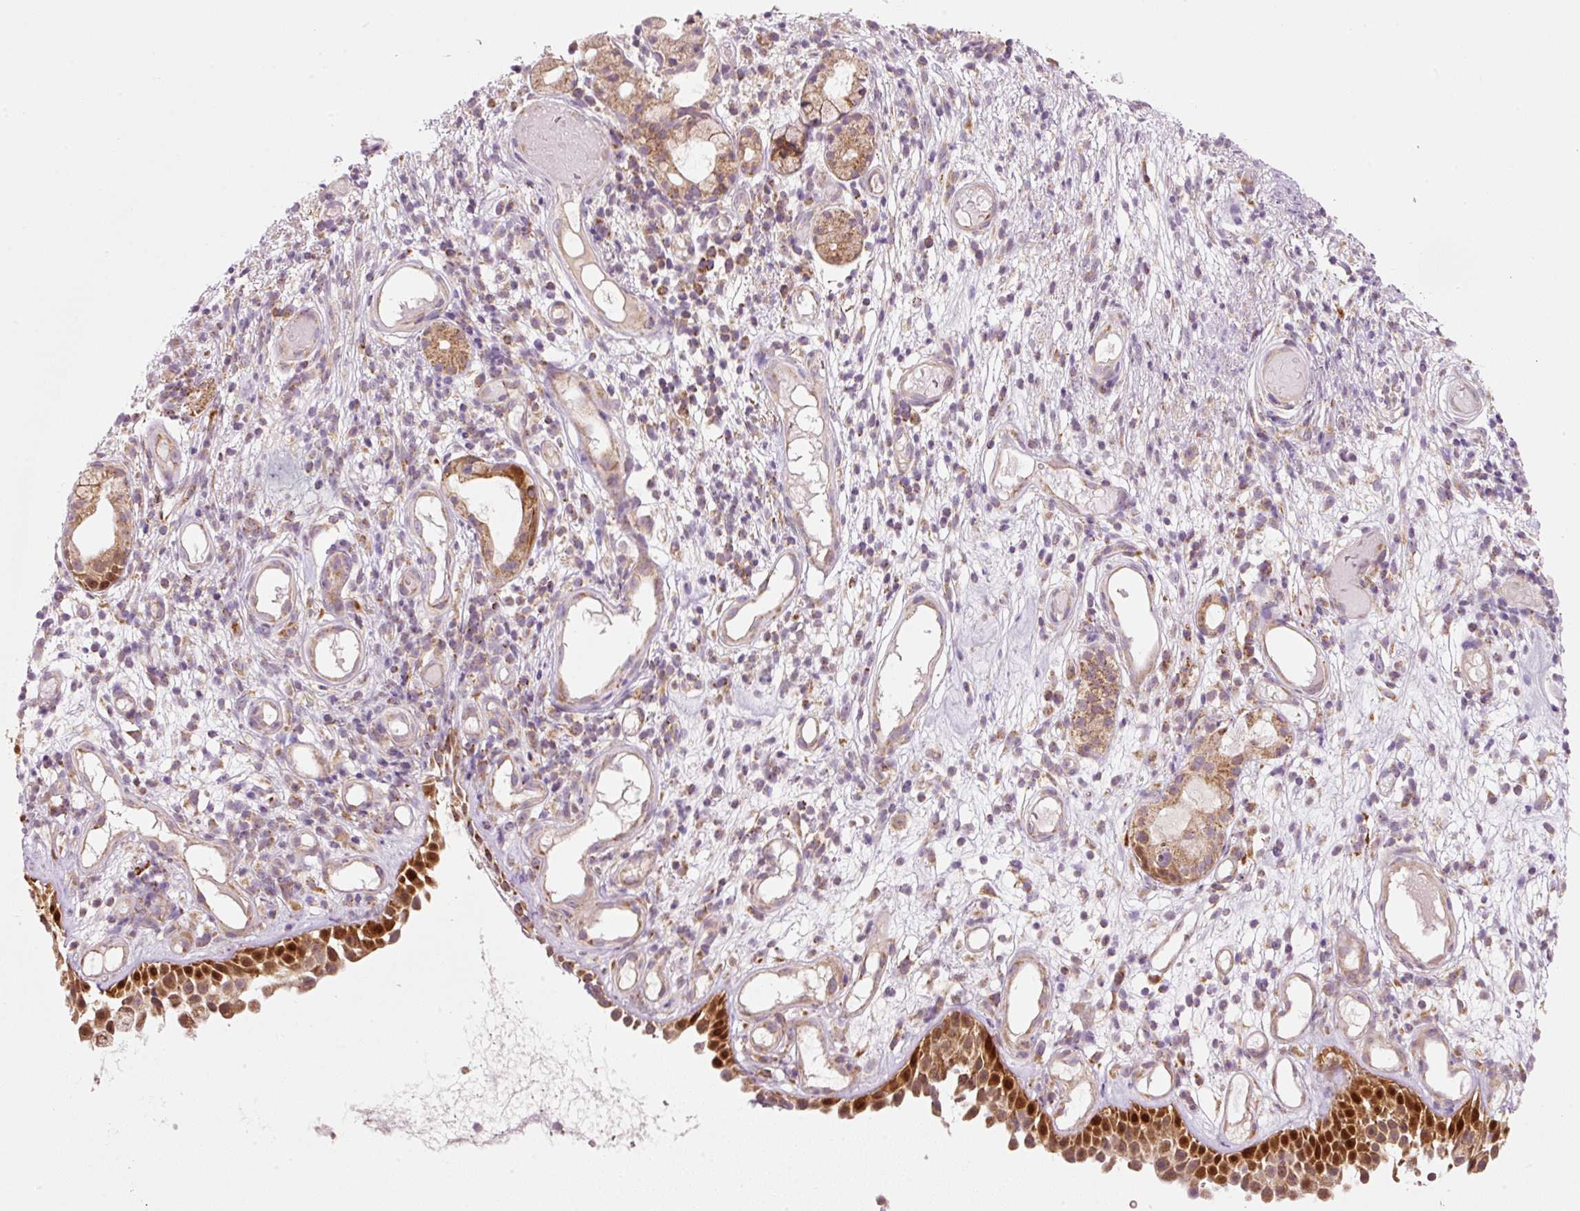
{"staining": {"intensity": "strong", "quantity": ">75%", "location": "cytoplasmic/membranous,nuclear"}, "tissue": "nasopharynx", "cell_type": "Respiratory epithelial cells", "image_type": "normal", "snomed": [{"axis": "morphology", "description": "Normal tissue, NOS"}, {"axis": "morphology", "description": "Inflammation, NOS"}, {"axis": "topography", "description": "Nasopharynx"}], "caption": "An immunohistochemistry histopathology image of benign tissue is shown. Protein staining in brown shows strong cytoplasmic/membranous,nuclear positivity in nasopharynx within respiratory epithelial cells. (brown staining indicates protein expression, while blue staining denotes nuclei).", "gene": "FAM78B", "patient": {"sex": "male", "age": 54}}